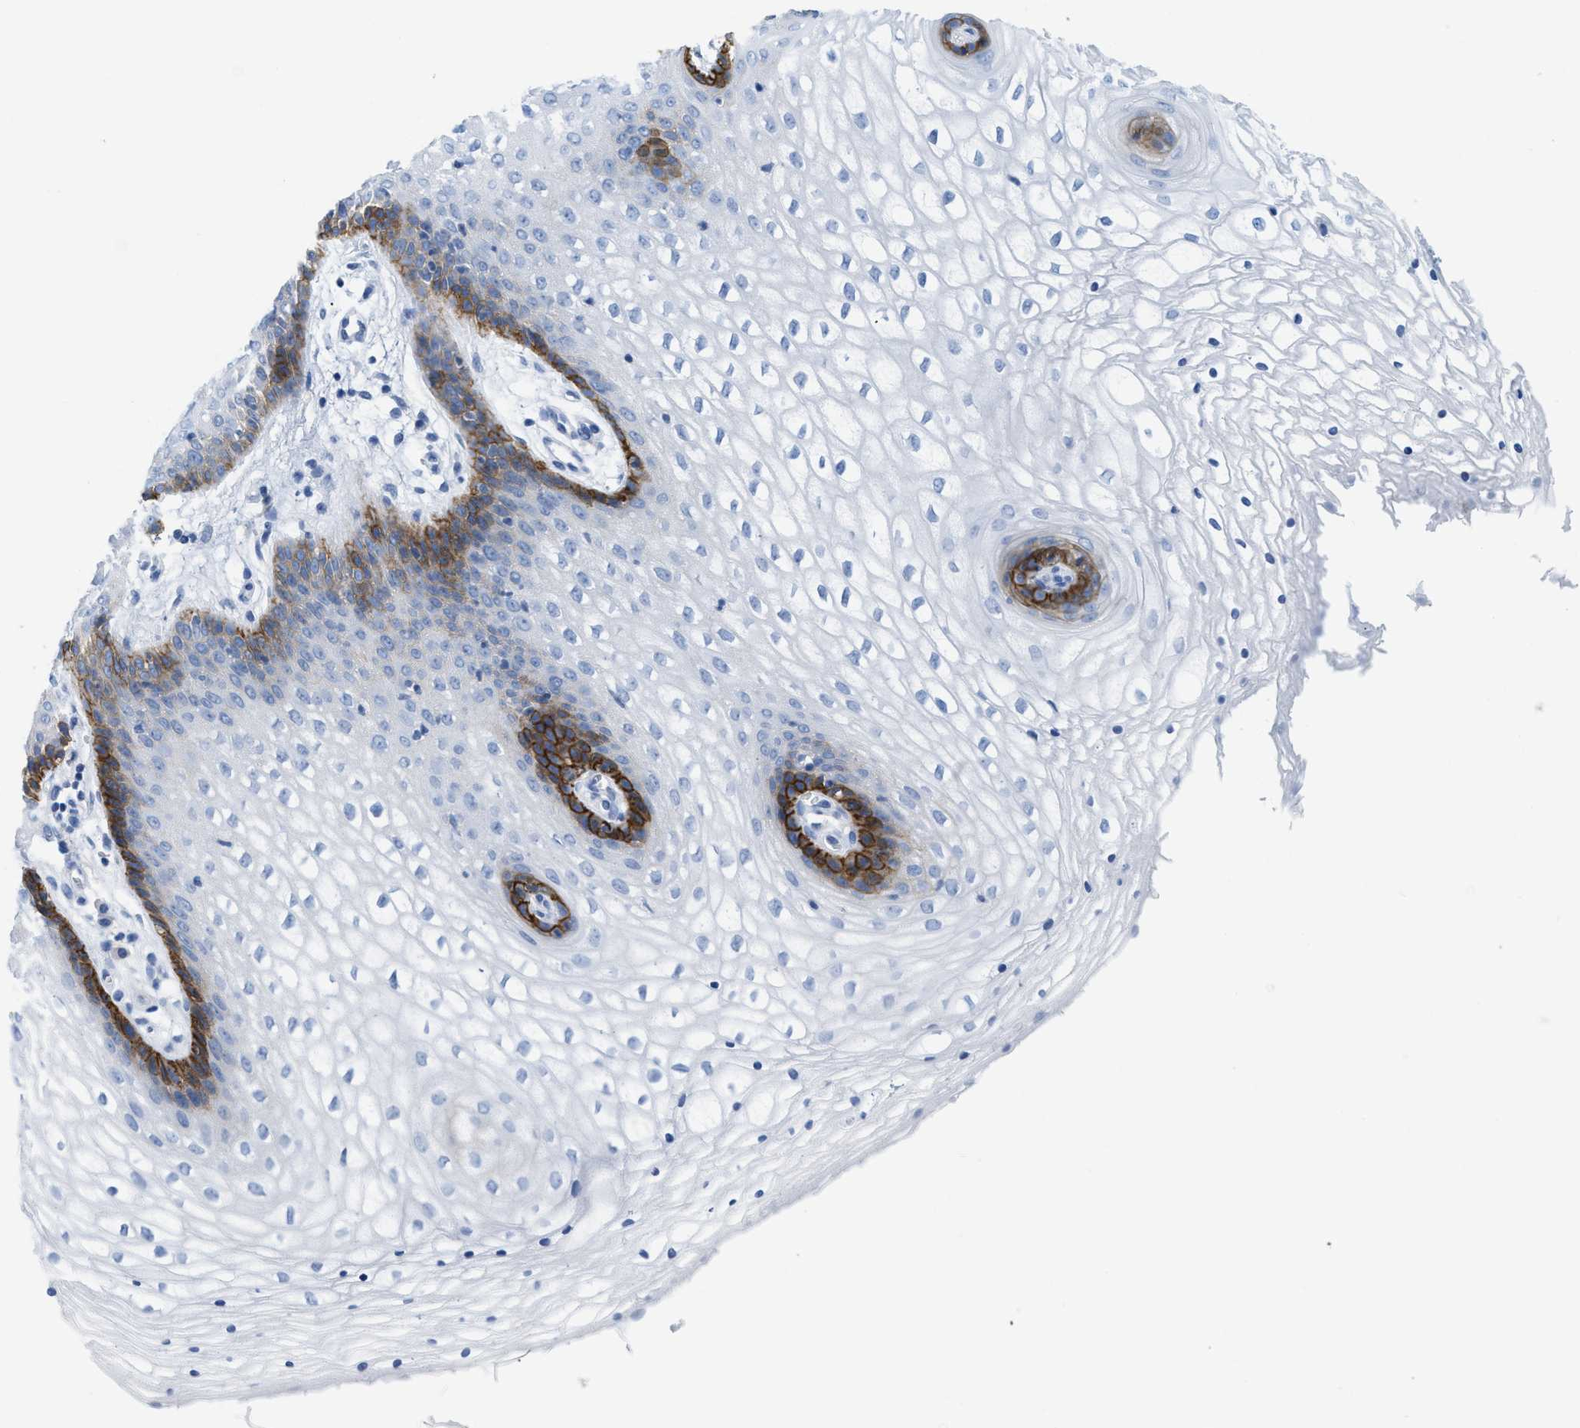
{"staining": {"intensity": "strong", "quantity": "<25%", "location": "cytoplasmic/membranous"}, "tissue": "vagina", "cell_type": "Squamous epithelial cells", "image_type": "normal", "snomed": [{"axis": "morphology", "description": "Normal tissue, NOS"}, {"axis": "topography", "description": "Vagina"}], "caption": "Protein staining displays strong cytoplasmic/membranous positivity in approximately <25% of squamous epithelial cells in benign vagina. The protein of interest is shown in brown color, while the nuclei are stained blue.", "gene": "SLC3A2", "patient": {"sex": "female", "age": 34}}